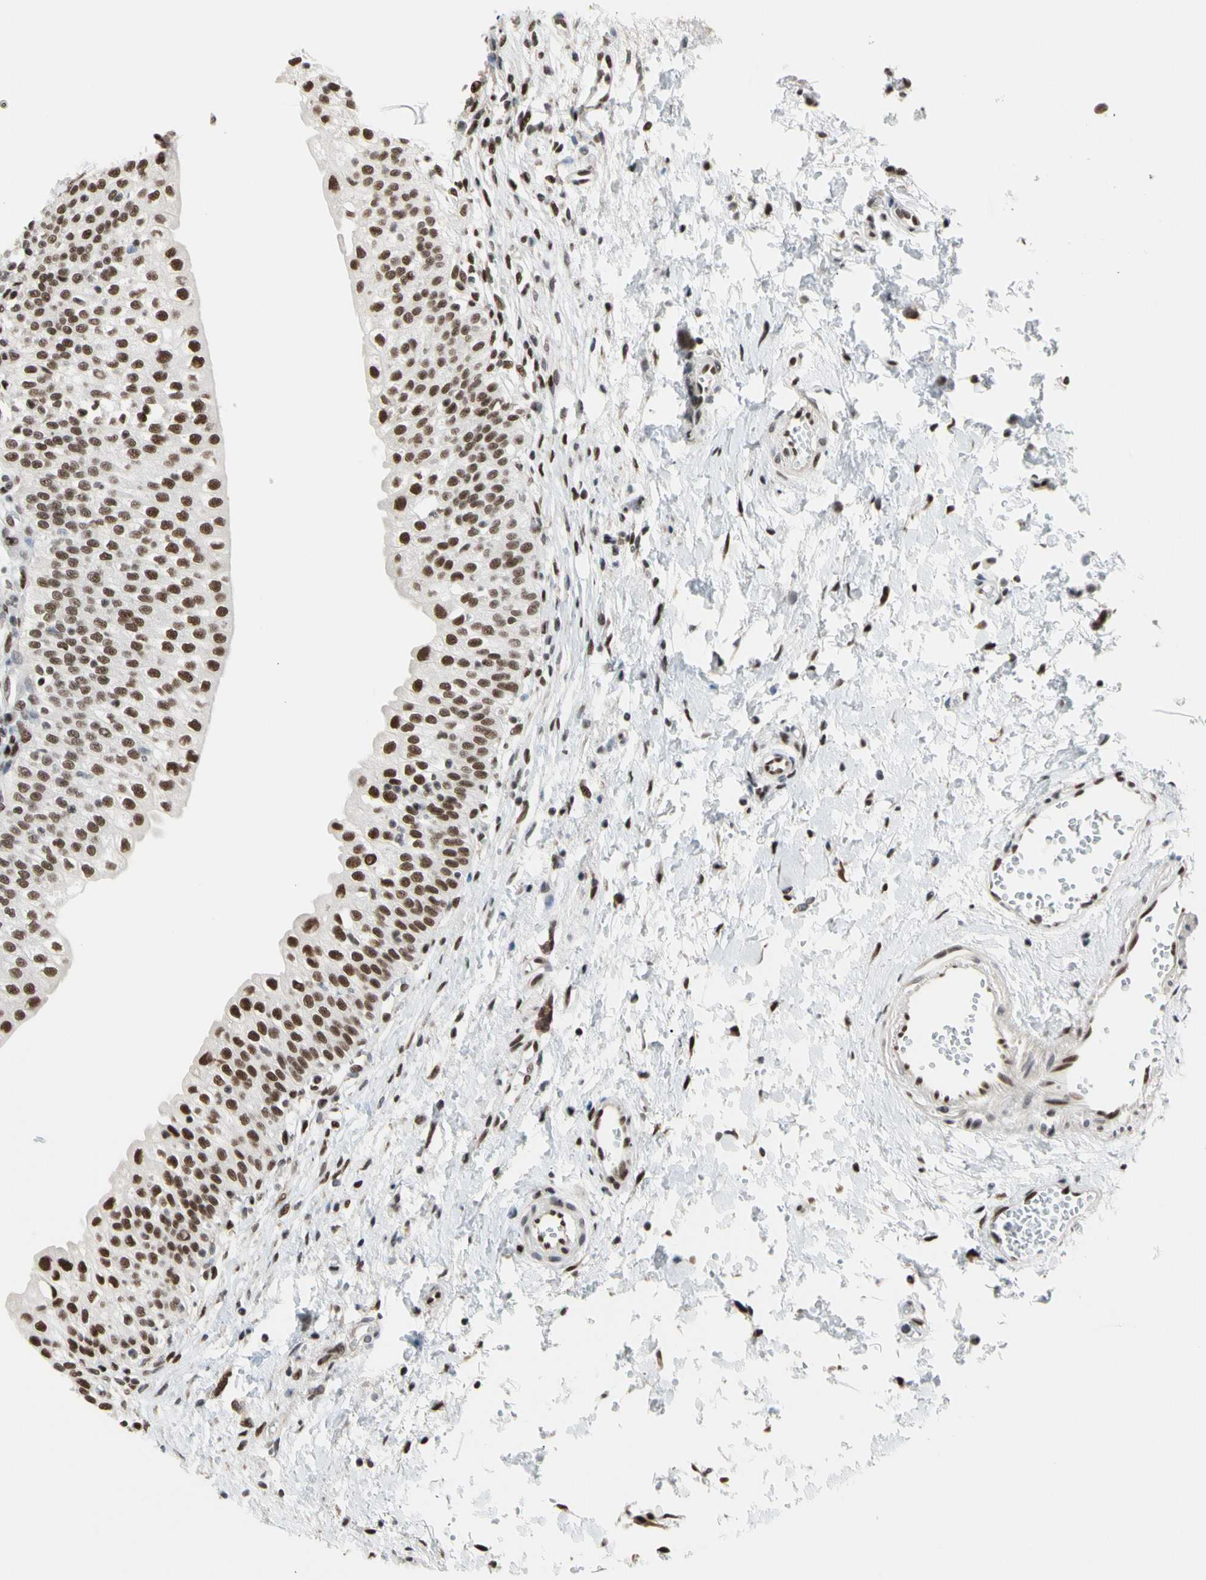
{"staining": {"intensity": "strong", "quantity": ">75%", "location": "nuclear"}, "tissue": "urinary bladder", "cell_type": "Urothelial cells", "image_type": "normal", "snomed": [{"axis": "morphology", "description": "Normal tissue, NOS"}, {"axis": "topography", "description": "Urinary bladder"}], "caption": "Strong nuclear positivity is seen in about >75% of urothelial cells in normal urinary bladder. The staining is performed using DAB (3,3'-diaminobenzidine) brown chromogen to label protein expression. The nuclei are counter-stained blue using hematoxylin.", "gene": "FAM98B", "patient": {"sex": "male", "age": 55}}